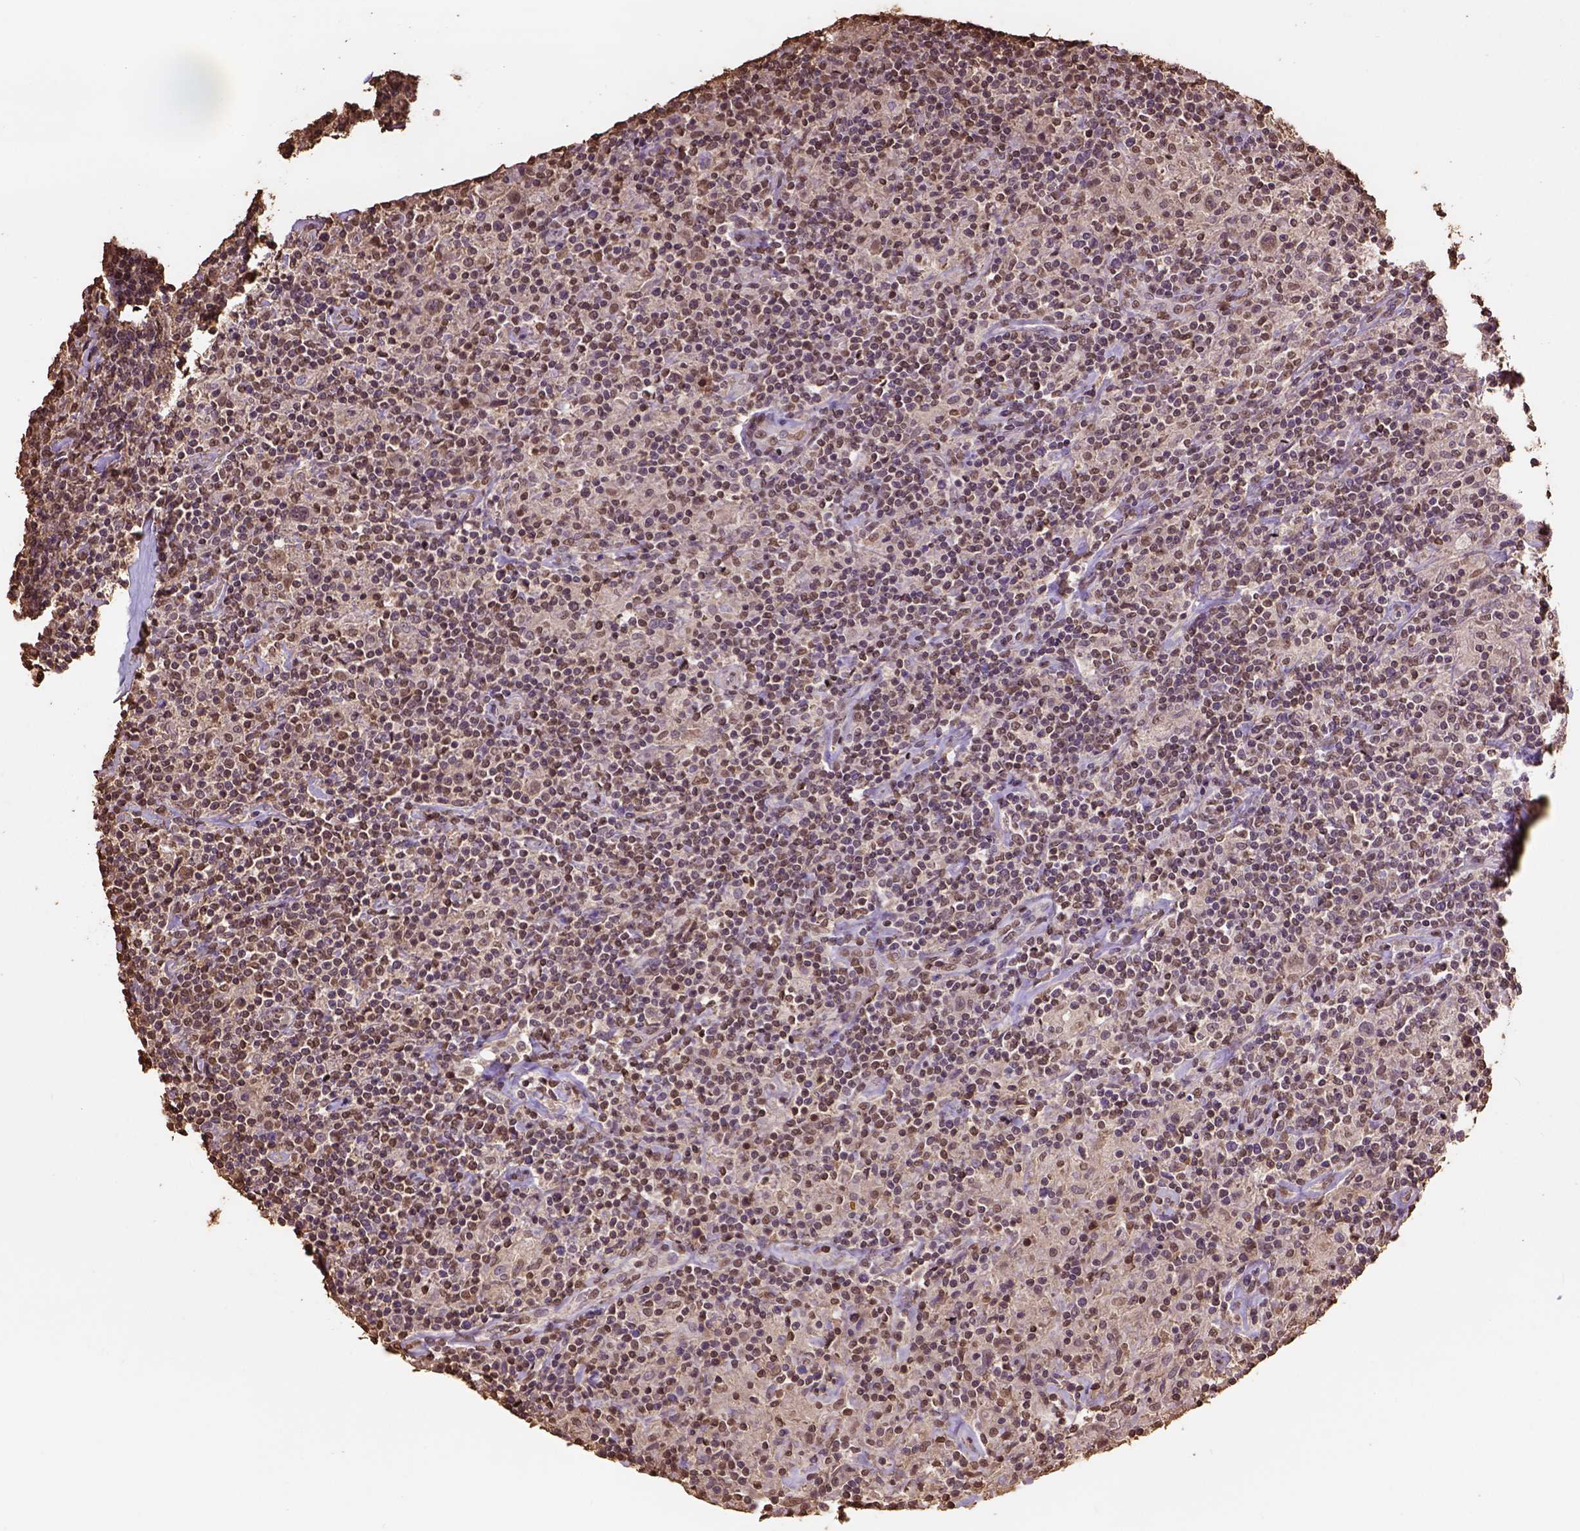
{"staining": {"intensity": "negative", "quantity": "none", "location": "none"}, "tissue": "lymphoma", "cell_type": "Tumor cells", "image_type": "cancer", "snomed": [{"axis": "morphology", "description": "Hodgkin's disease, NOS"}, {"axis": "topography", "description": "Lymph node"}], "caption": "This is an immunohistochemistry image of lymphoma. There is no staining in tumor cells.", "gene": "CSTF2T", "patient": {"sex": "male", "age": 70}}